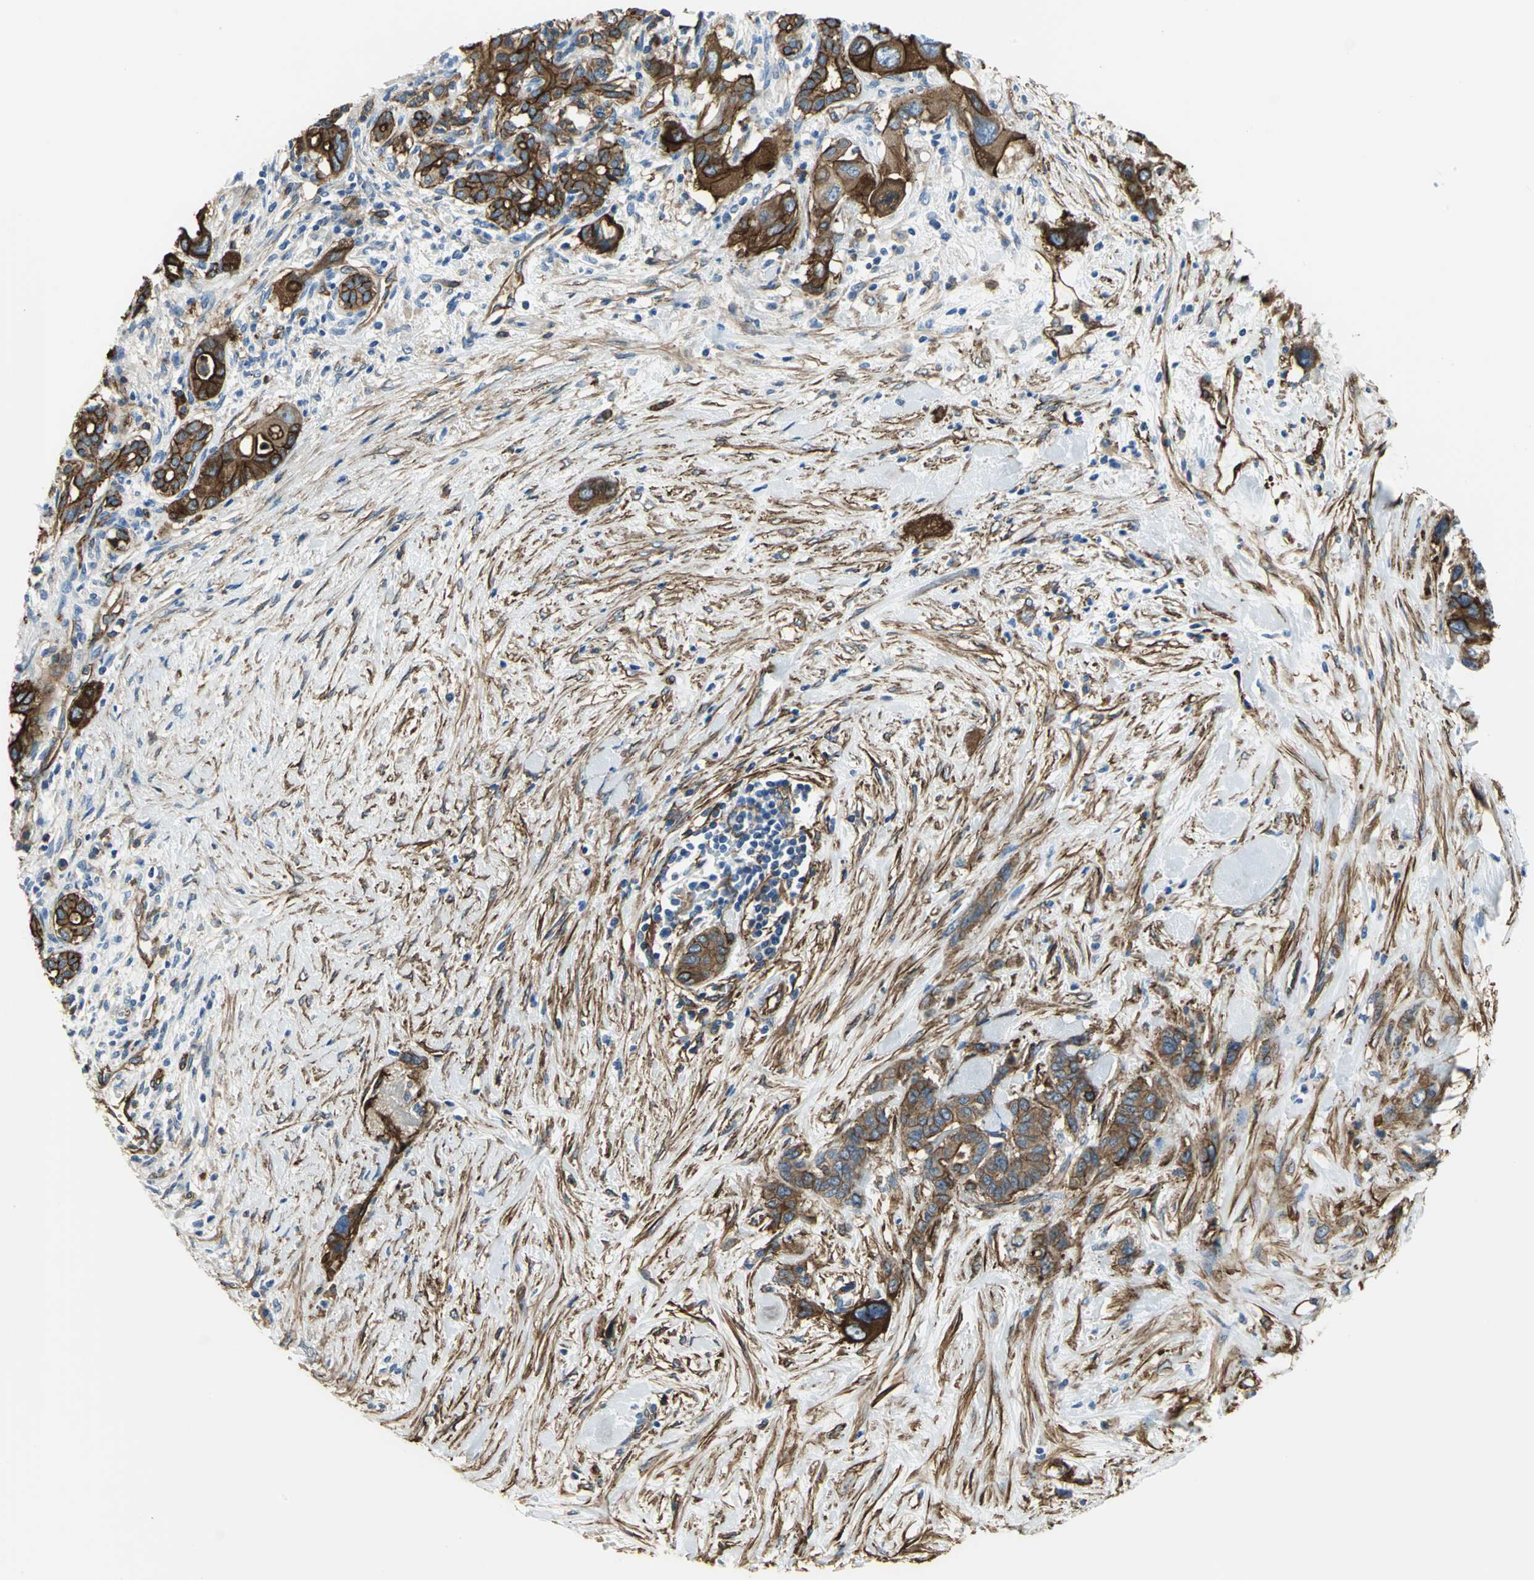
{"staining": {"intensity": "strong", "quantity": ">75%", "location": "cytoplasmic/membranous"}, "tissue": "pancreatic cancer", "cell_type": "Tumor cells", "image_type": "cancer", "snomed": [{"axis": "morphology", "description": "Adenocarcinoma, NOS"}, {"axis": "topography", "description": "Pancreas"}], "caption": "A brown stain shows strong cytoplasmic/membranous staining of a protein in human pancreatic cancer tumor cells. Ihc stains the protein in brown and the nuclei are stained blue.", "gene": "FLNB", "patient": {"sex": "male", "age": 46}}